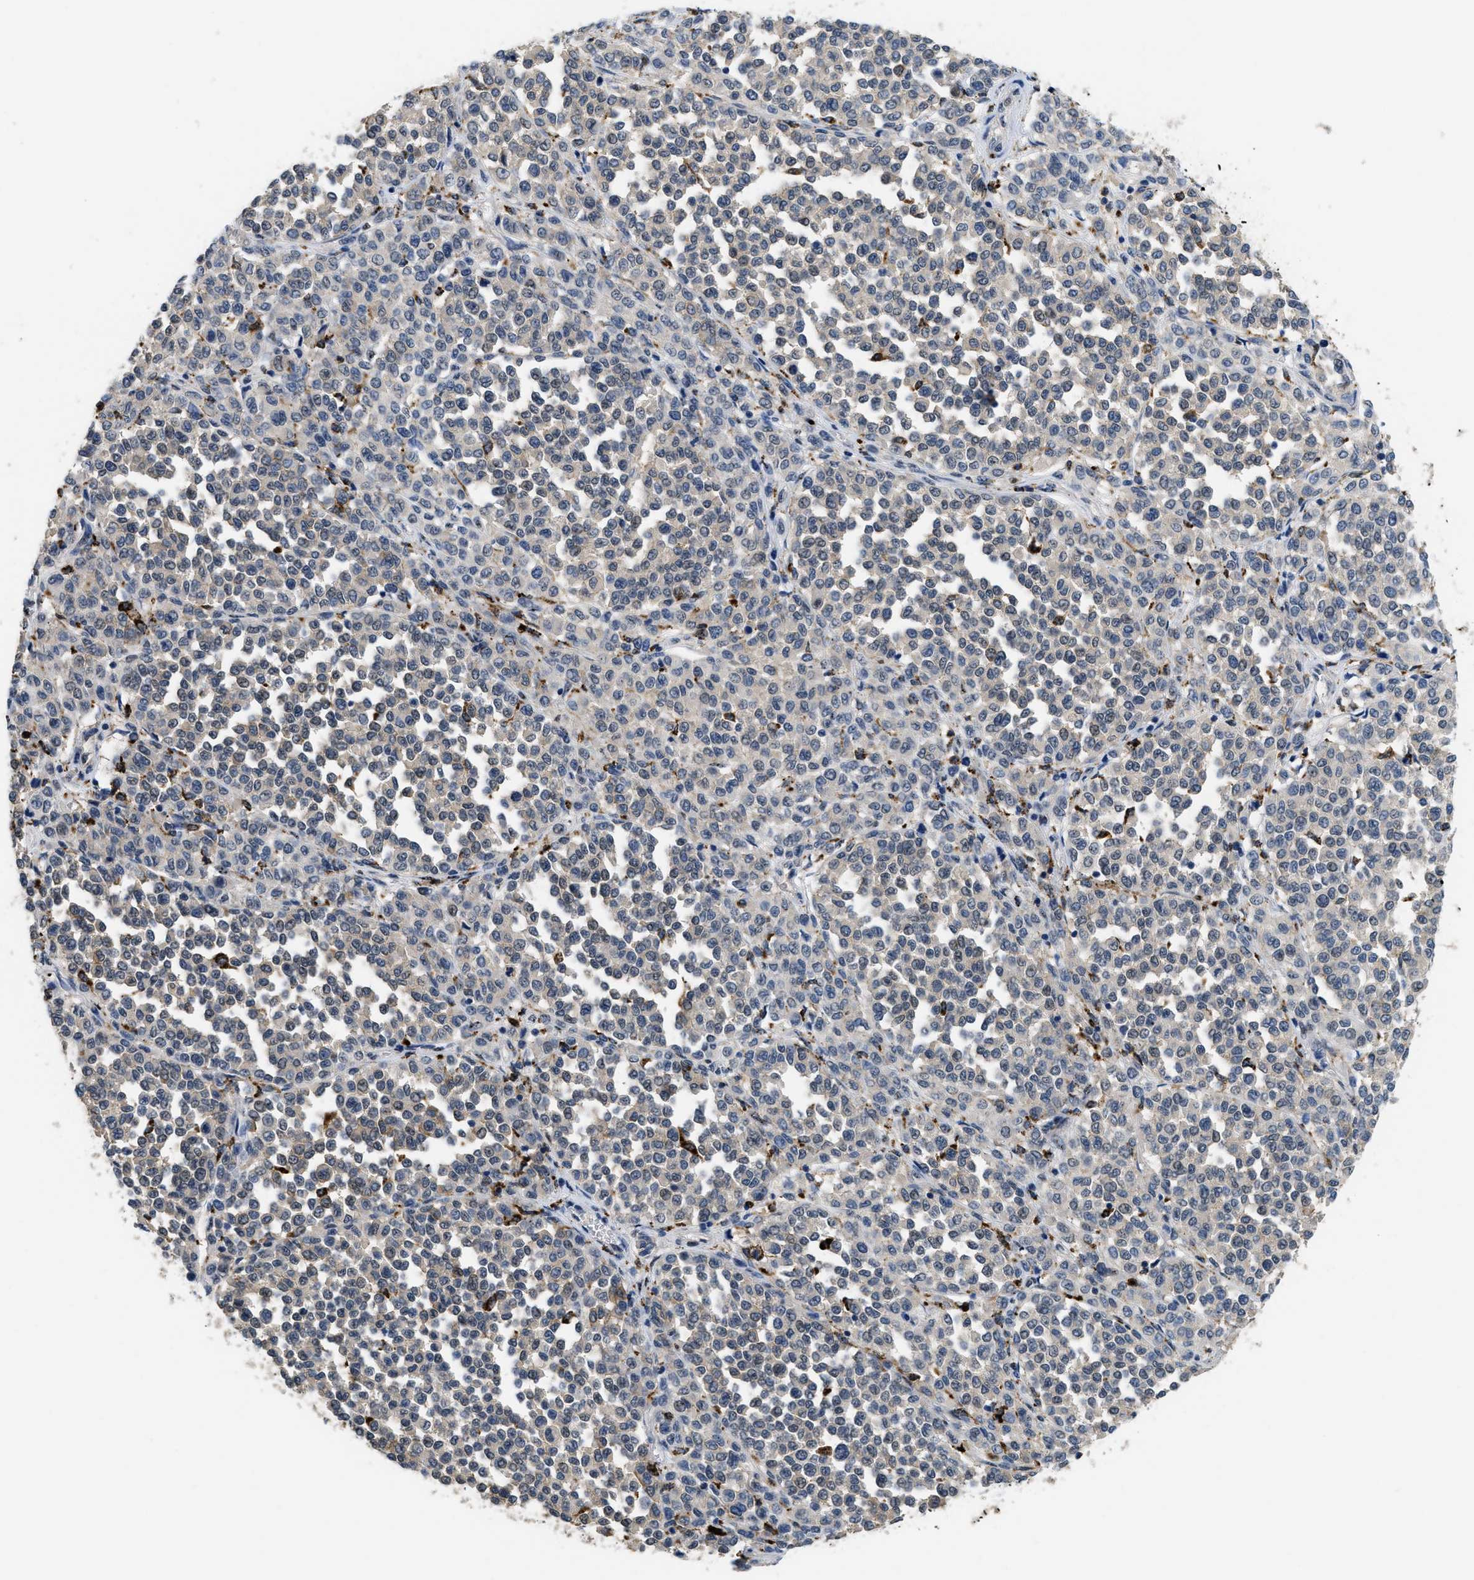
{"staining": {"intensity": "weak", "quantity": "<25%", "location": "cytoplasmic/membranous"}, "tissue": "melanoma", "cell_type": "Tumor cells", "image_type": "cancer", "snomed": [{"axis": "morphology", "description": "Malignant melanoma, Metastatic site"}, {"axis": "topography", "description": "Pancreas"}], "caption": "Immunohistochemical staining of human melanoma displays no significant positivity in tumor cells.", "gene": "BMPR2", "patient": {"sex": "female", "age": 30}}